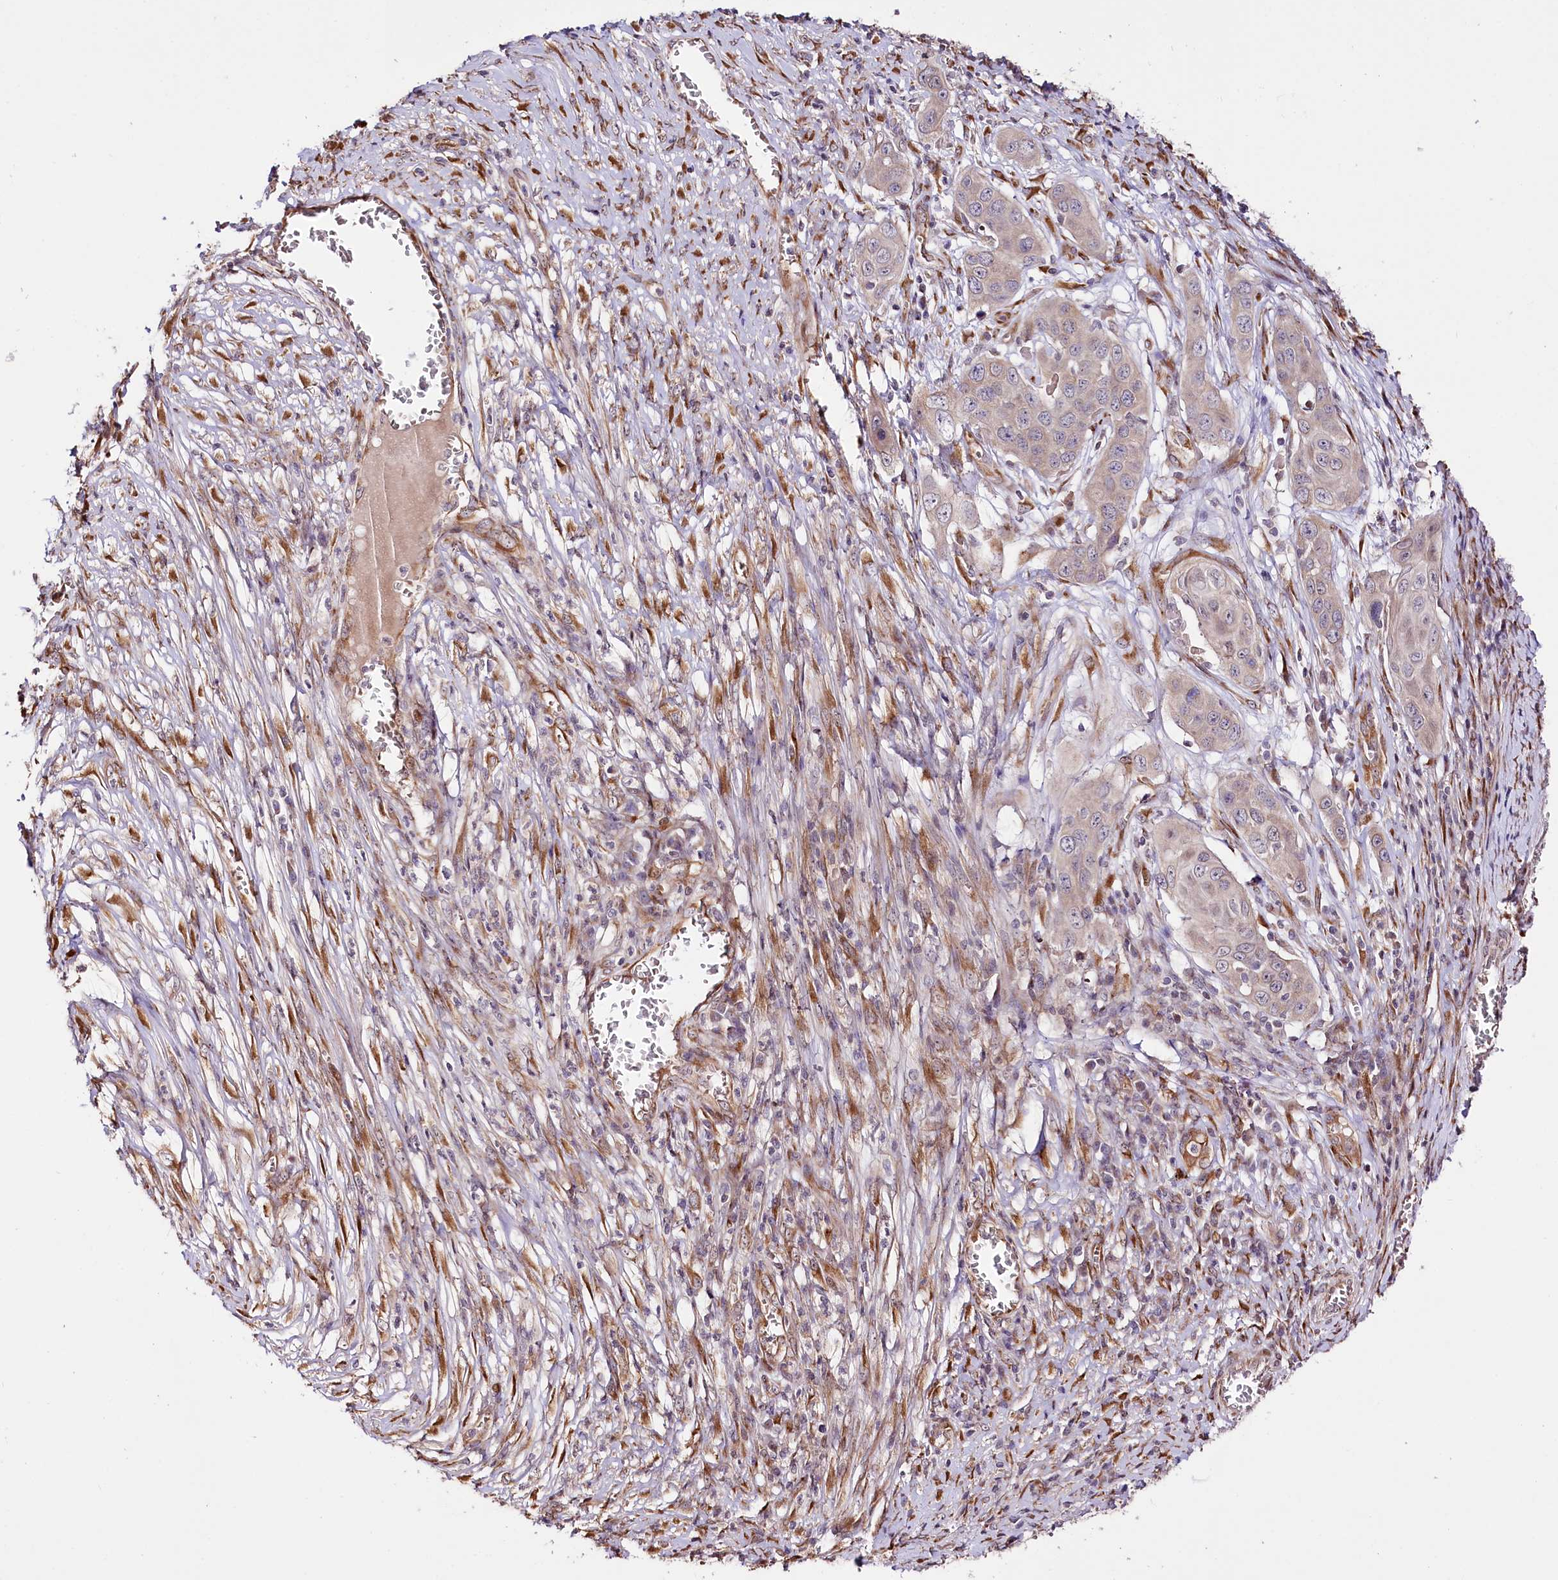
{"staining": {"intensity": "weak", "quantity": ">75%", "location": "cytoplasmic/membranous"}, "tissue": "skin cancer", "cell_type": "Tumor cells", "image_type": "cancer", "snomed": [{"axis": "morphology", "description": "Squamous cell carcinoma, NOS"}, {"axis": "topography", "description": "Skin"}], "caption": "A micrograph showing weak cytoplasmic/membranous positivity in approximately >75% of tumor cells in squamous cell carcinoma (skin), as visualized by brown immunohistochemical staining.", "gene": "CUTC", "patient": {"sex": "male", "age": 55}}